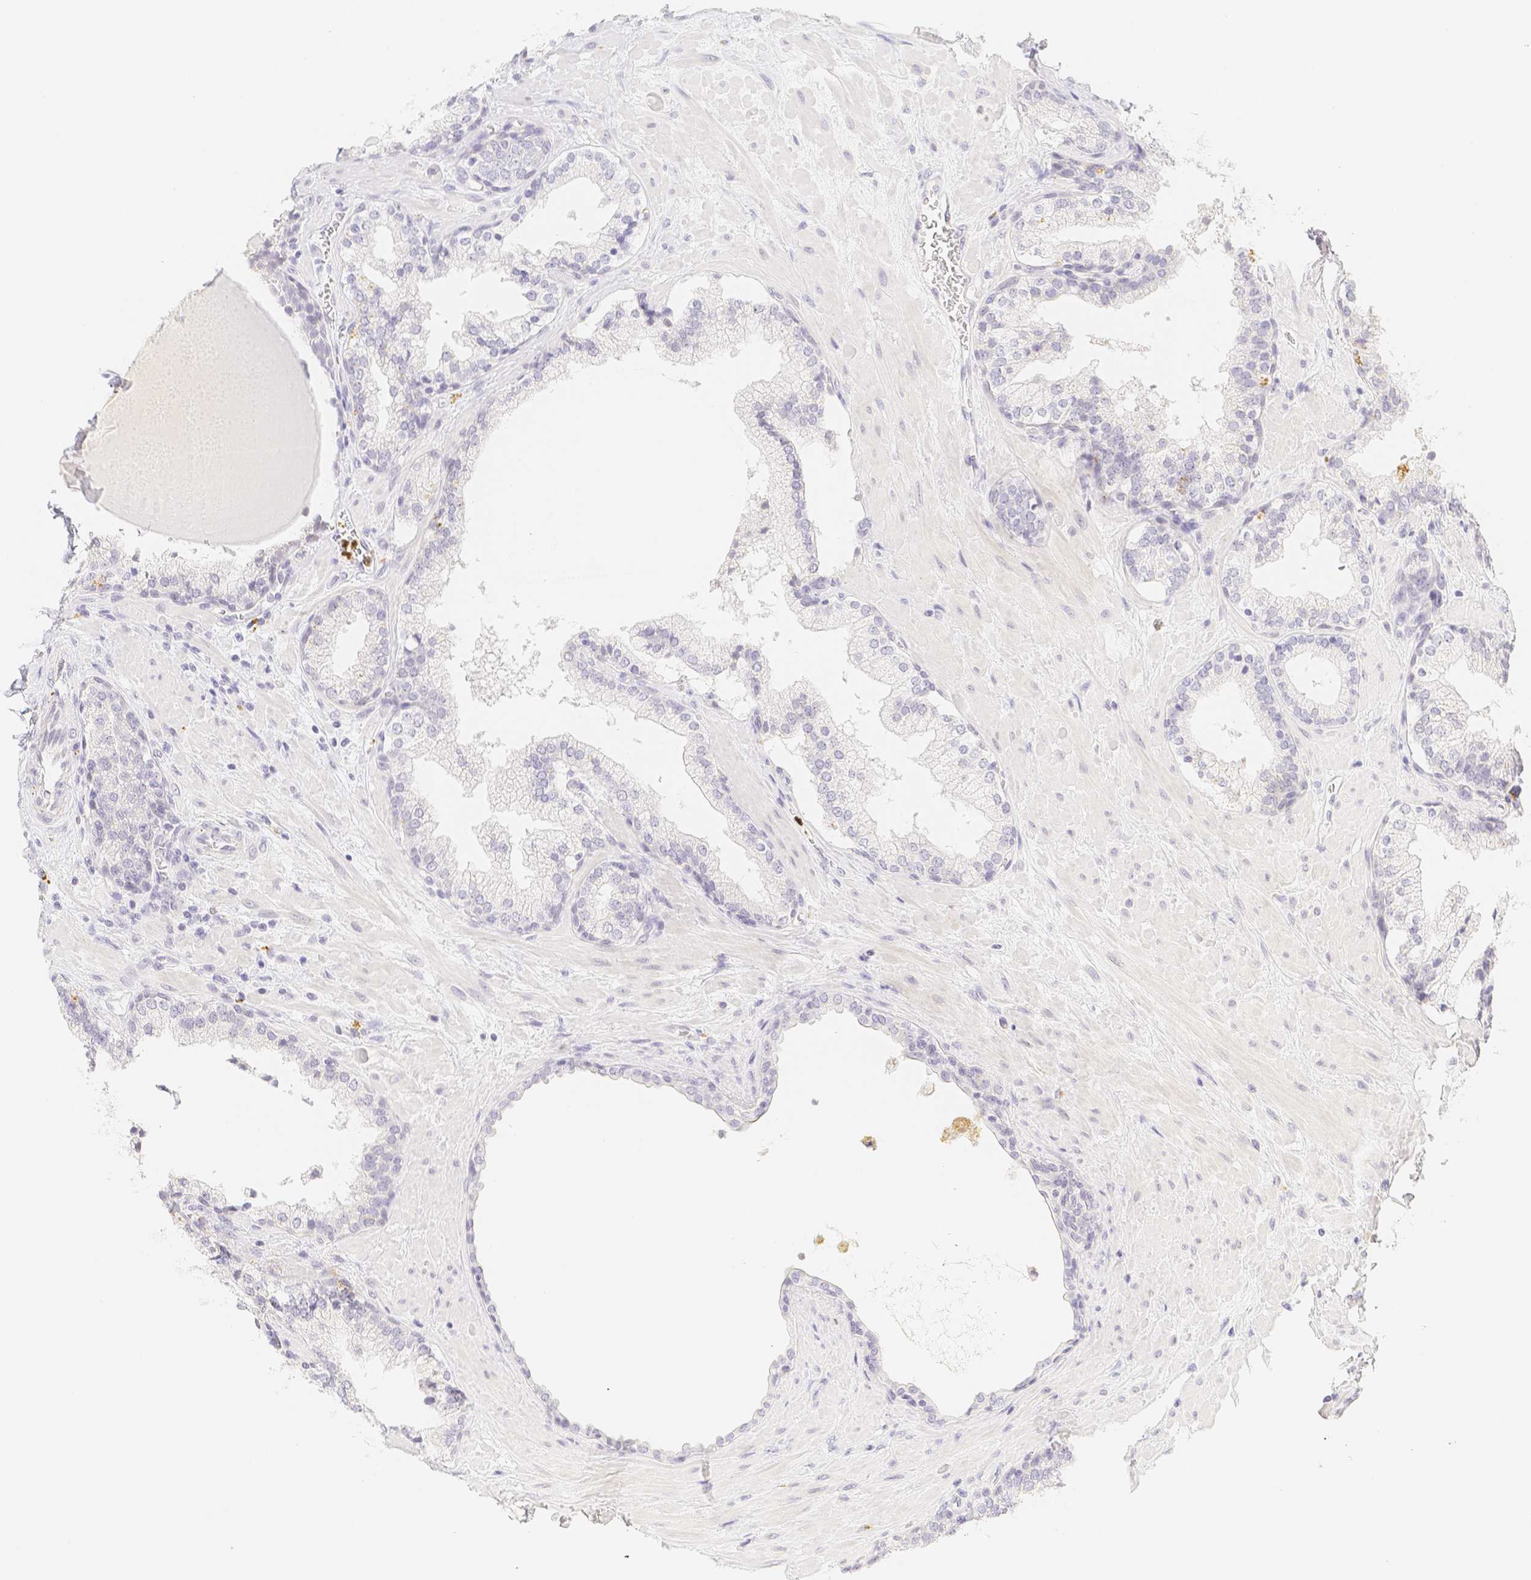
{"staining": {"intensity": "negative", "quantity": "none", "location": "none"}, "tissue": "prostate", "cell_type": "Glandular cells", "image_type": "normal", "snomed": [{"axis": "morphology", "description": "Normal tissue, NOS"}, {"axis": "topography", "description": "Prostate"}], "caption": "This is a image of immunohistochemistry staining of normal prostate, which shows no positivity in glandular cells.", "gene": "PADI4", "patient": {"sex": "male", "age": 51}}